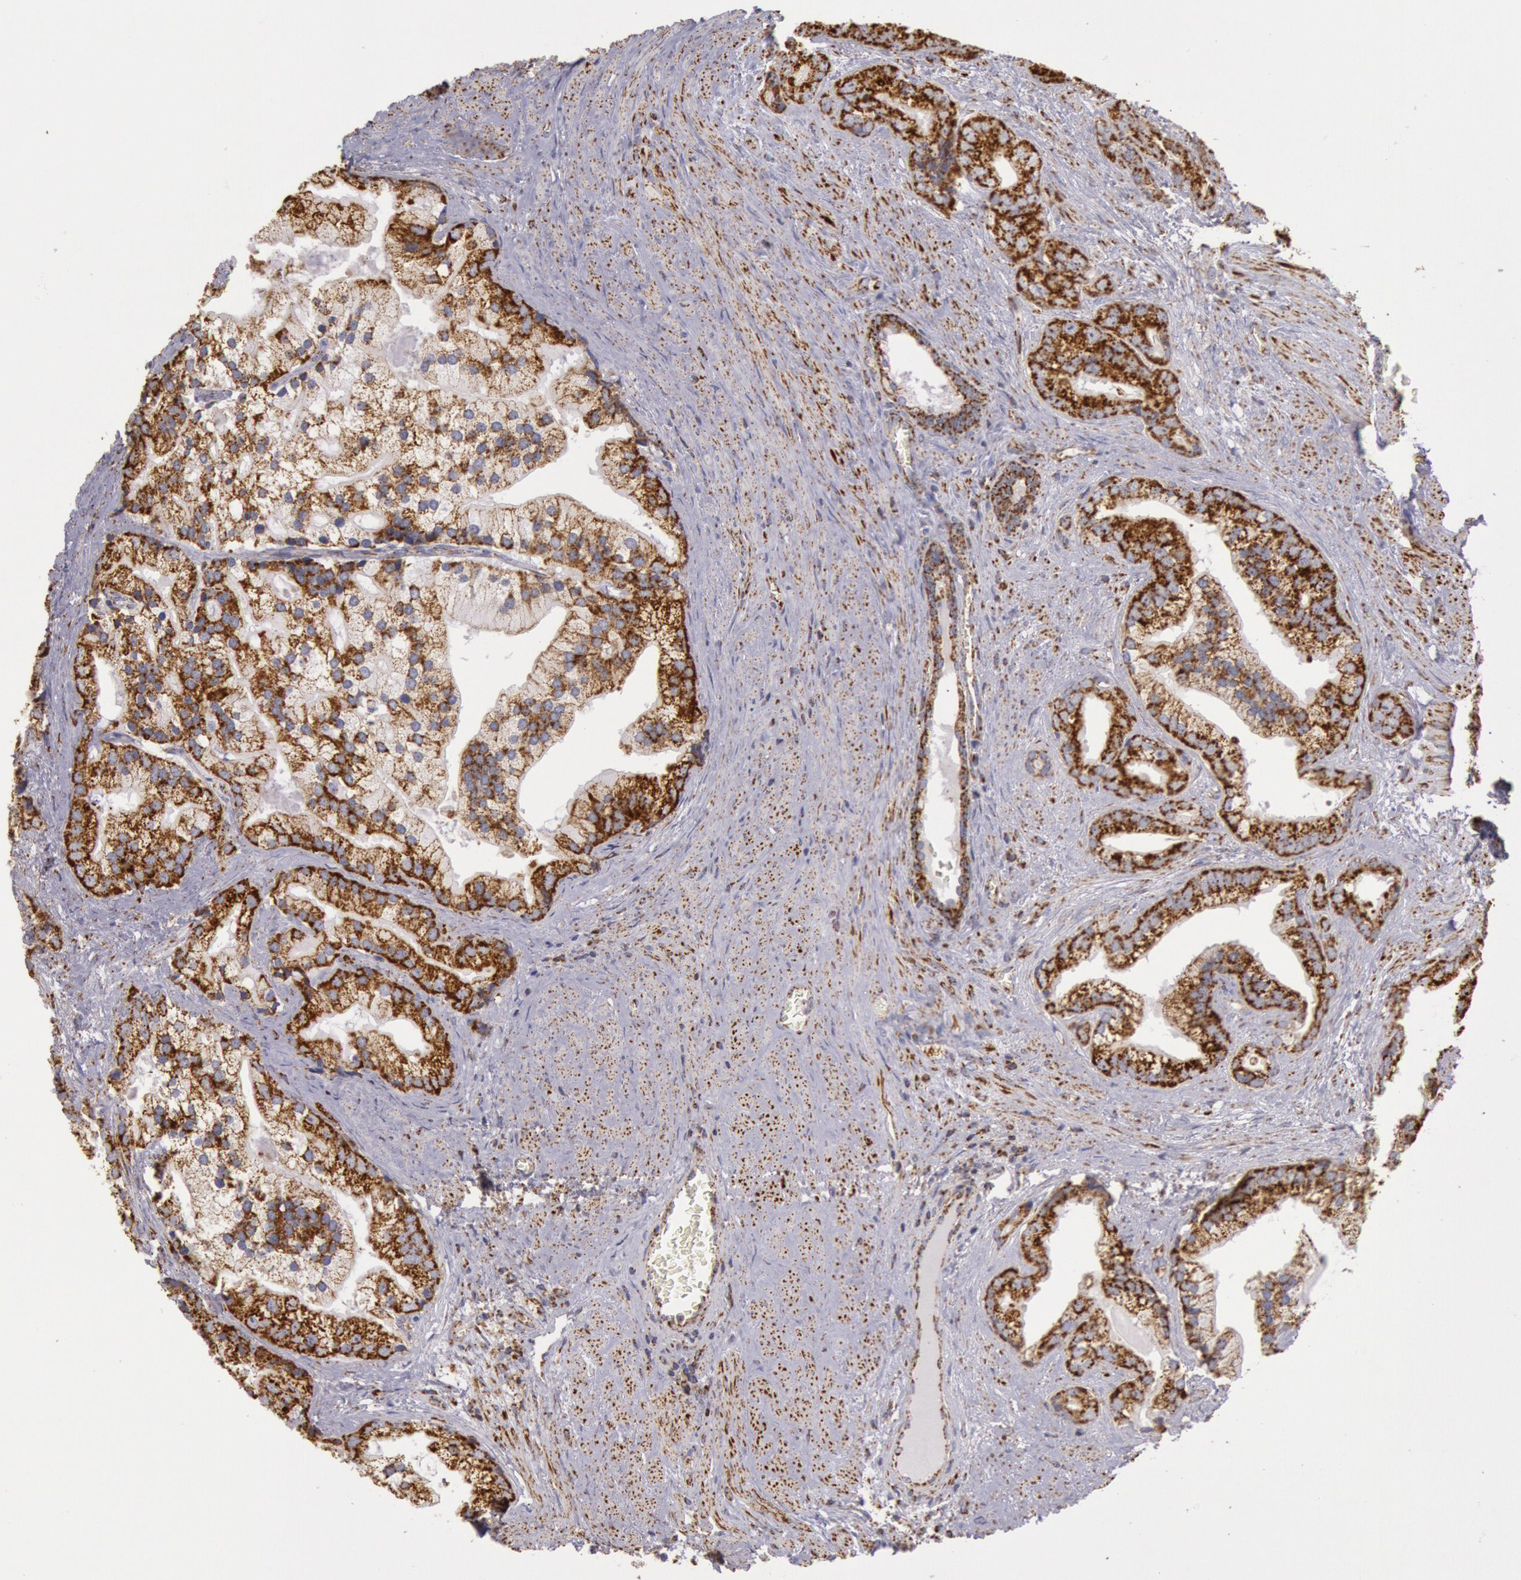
{"staining": {"intensity": "strong", "quantity": ">75%", "location": "cytoplasmic/membranous"}, "tissue": "prostate cancer", "cell_type": "Tumor cells", "image_type": "cancer", "snomed": [{"axis": "morphology", "description": "Adenocarcinoma, Low grade"}, {"axis": "topography", "description": "Prostate"}], "caption": "This is a histology image of IHC staining of prostate low-grade adenocarcinoma, which shows strong expression in the cytoplasmic/membranous of tumor cells.", "gene": "CYC1", "patient": {"sex": "male", "age": 71}}